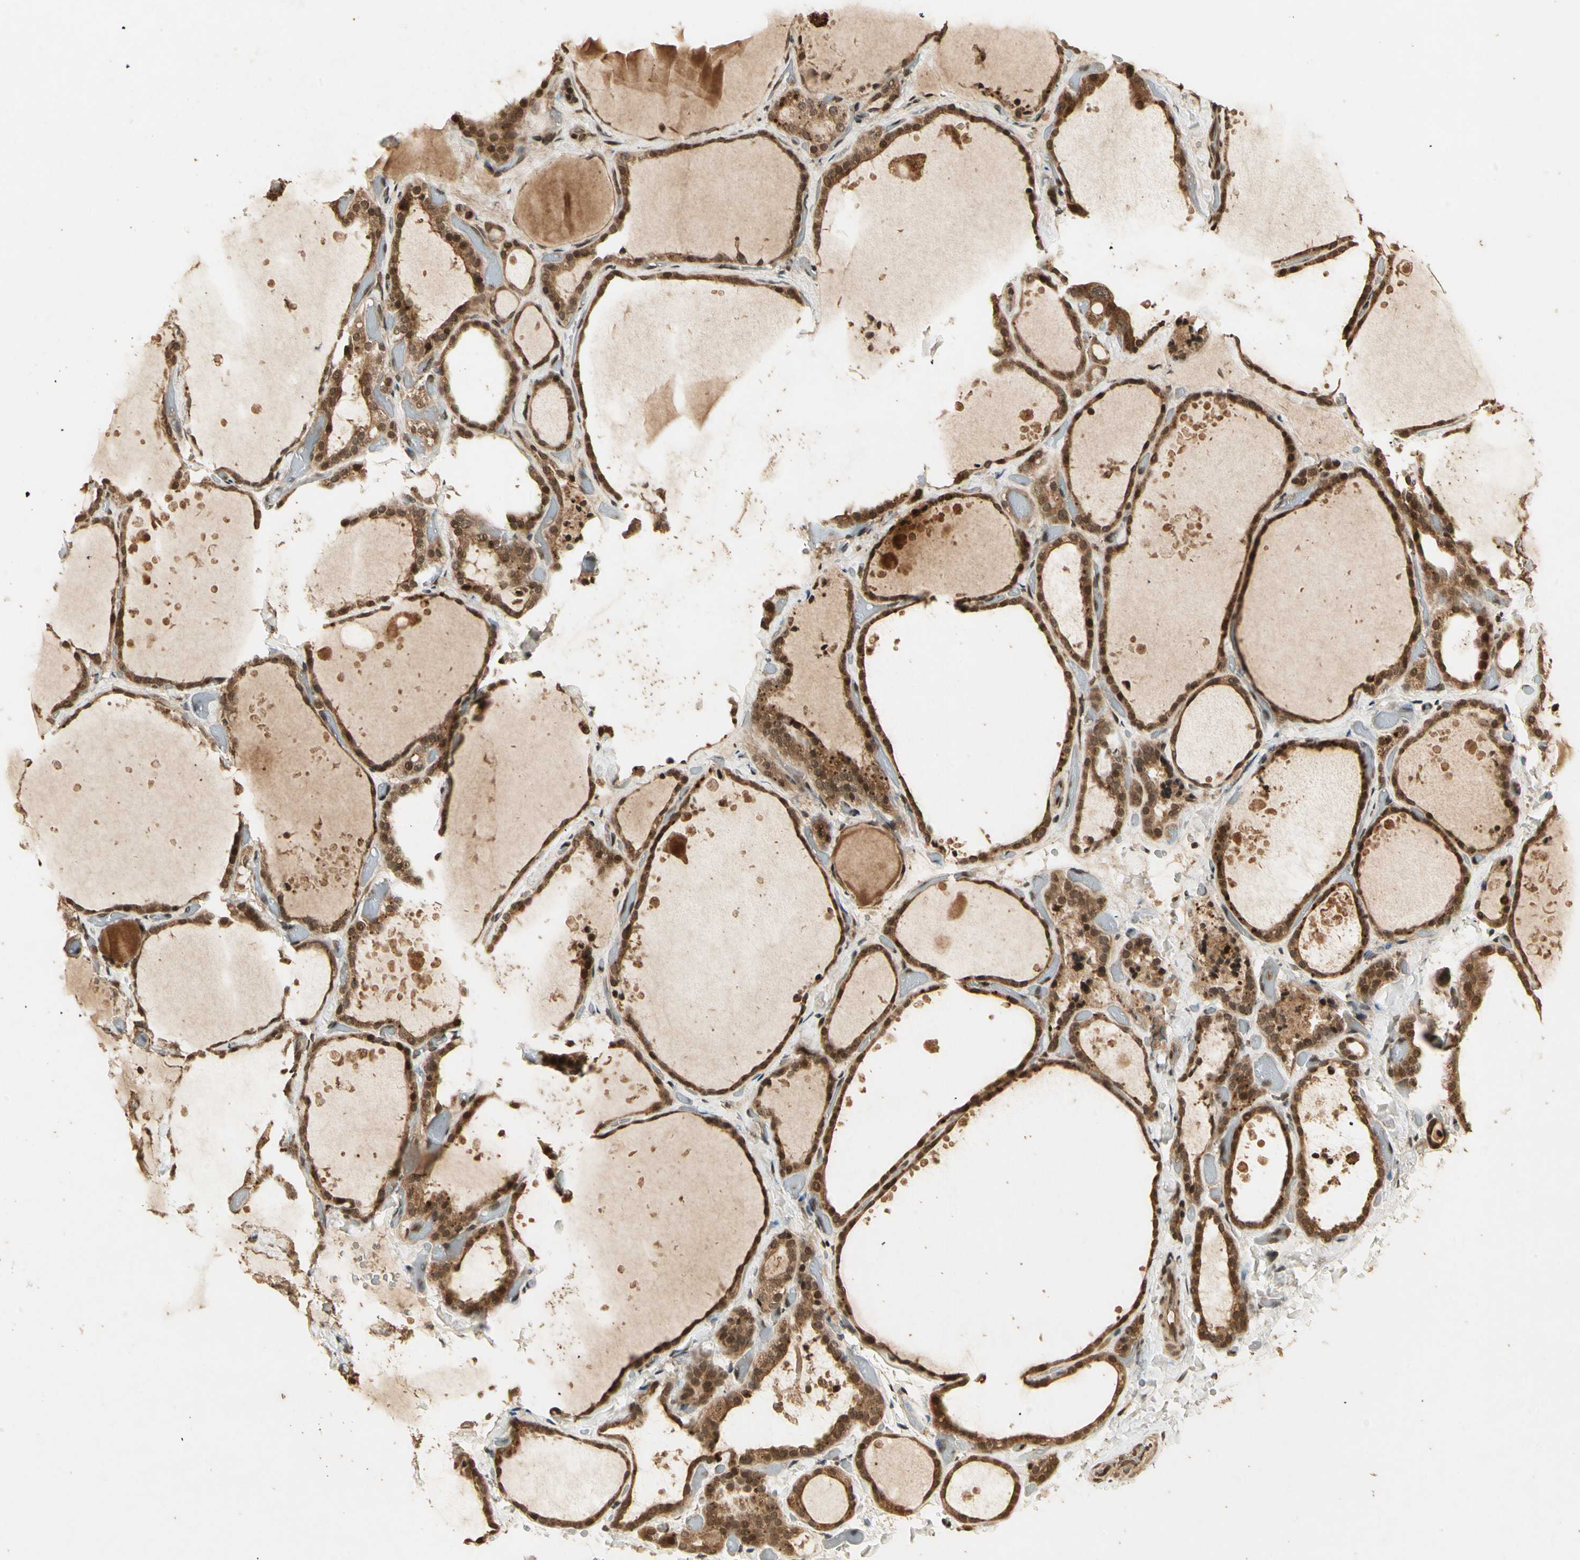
{"staining": {"intensity": "strong", "quantity": ">75%", "location": "cytoplasmic/membranous,nuclear"}, "tissue": "thyroid gland", "cell_type": "Glandular cells", "image_type": "normal", "snomed": [{"axis": "morphology", "description": "Normal tissue, NOS"}, {"axis": "topography", "description": "Thyroid gland"}], "caption": "This micrograph displays immunohistochemistry (IHC) staining of unremarkable human thyroid gland, with high strong cytoplasmic/membranous,nuclear positivity in approximately >75% of glandular cells.", "gene": "RFFL", "patient": {"sex": "female", "age": 44}}